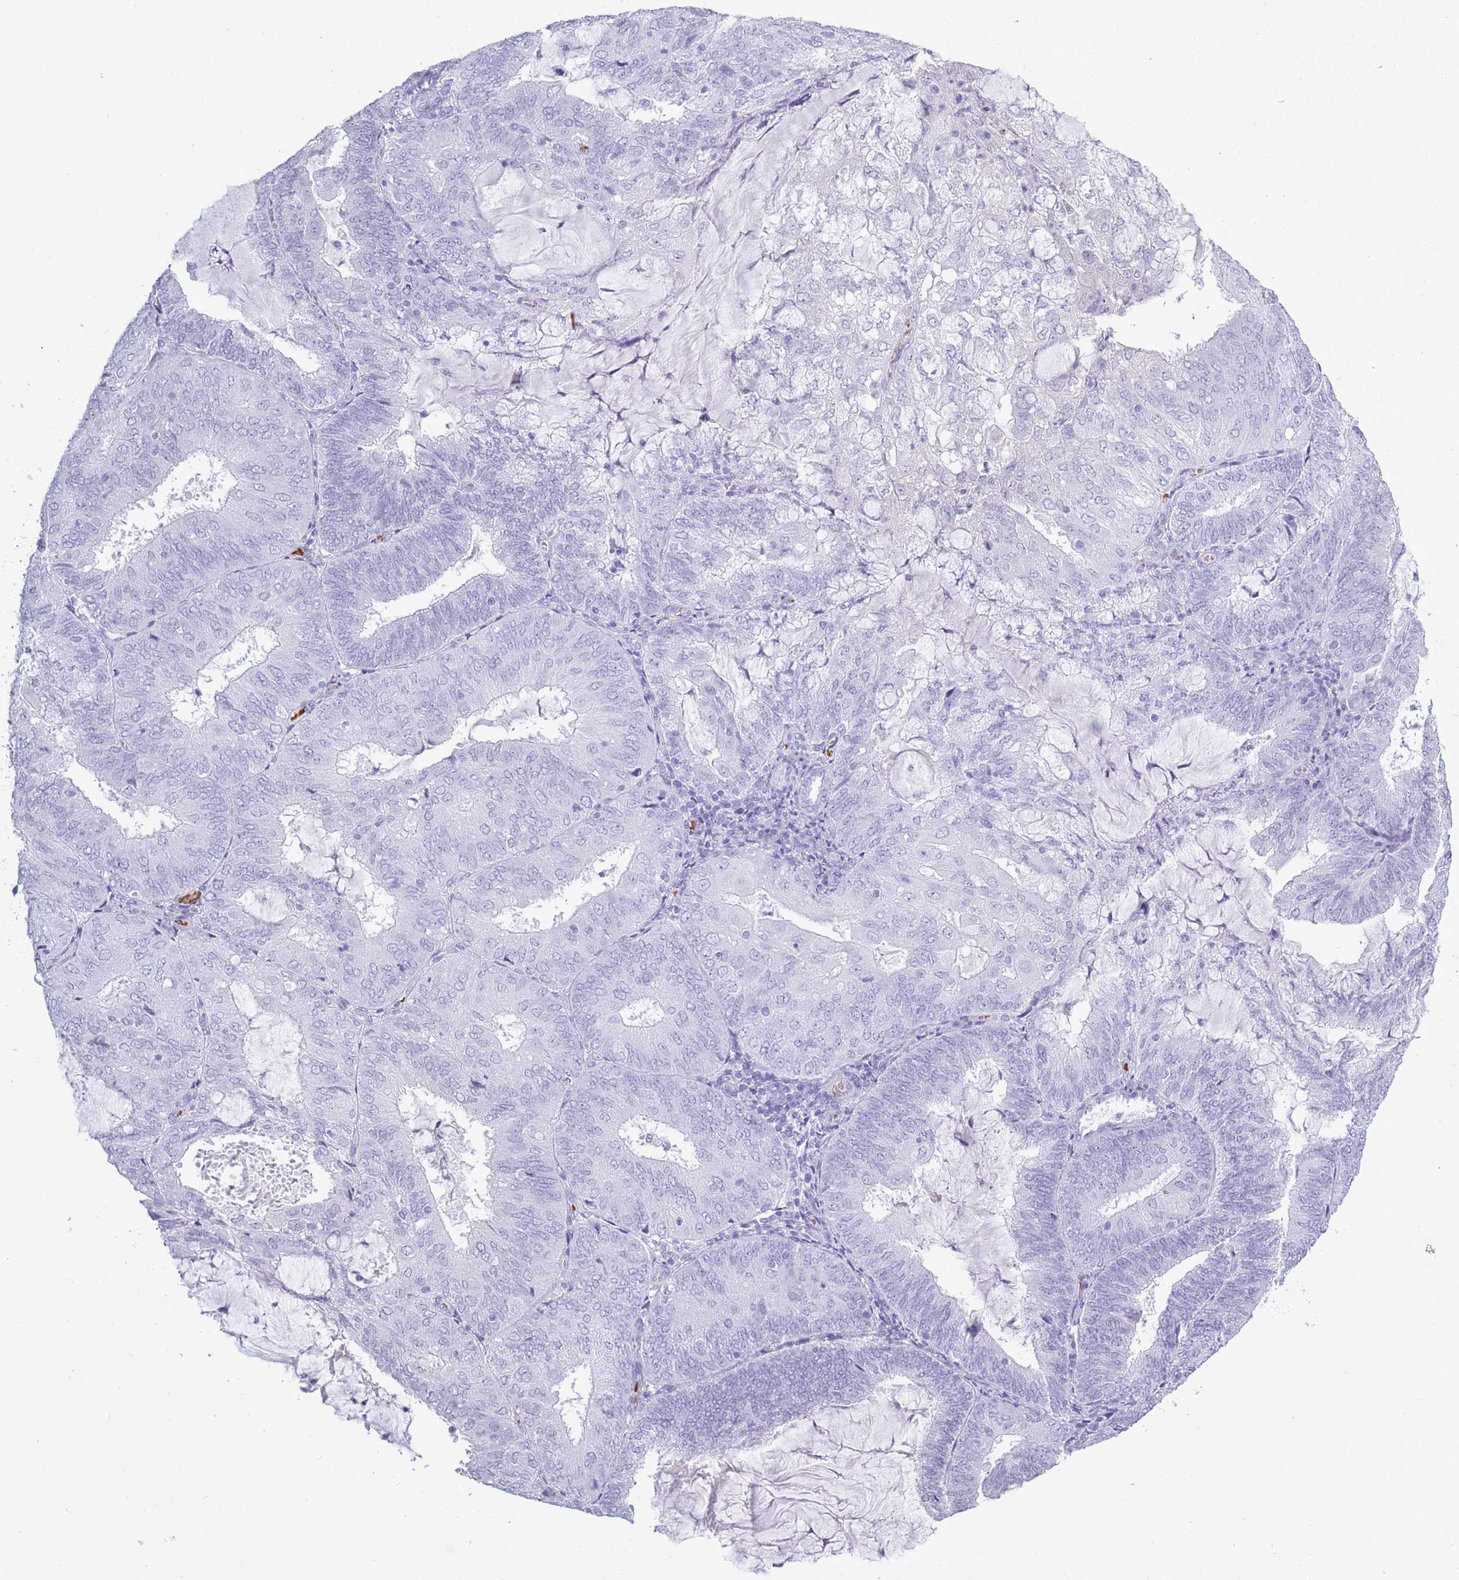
{"staining": {"intensity": "negative", "quantity": "none", "location": "none"}, "tissue": "endometrial cancer", "cell_type": "Tumor cells", "image_type": "cancer", "snomed": [{"axis": "morphology", "description": "Adenocarcinoma, NOS"}, {"axis": "topography", "description": "Endometrium"}], "caption": "Tumor cells are negative for brown protein staining in endometrial adenocarcinoma.", "gene": "OR7C1", "patient": {"sex": "female", "age": 81}}